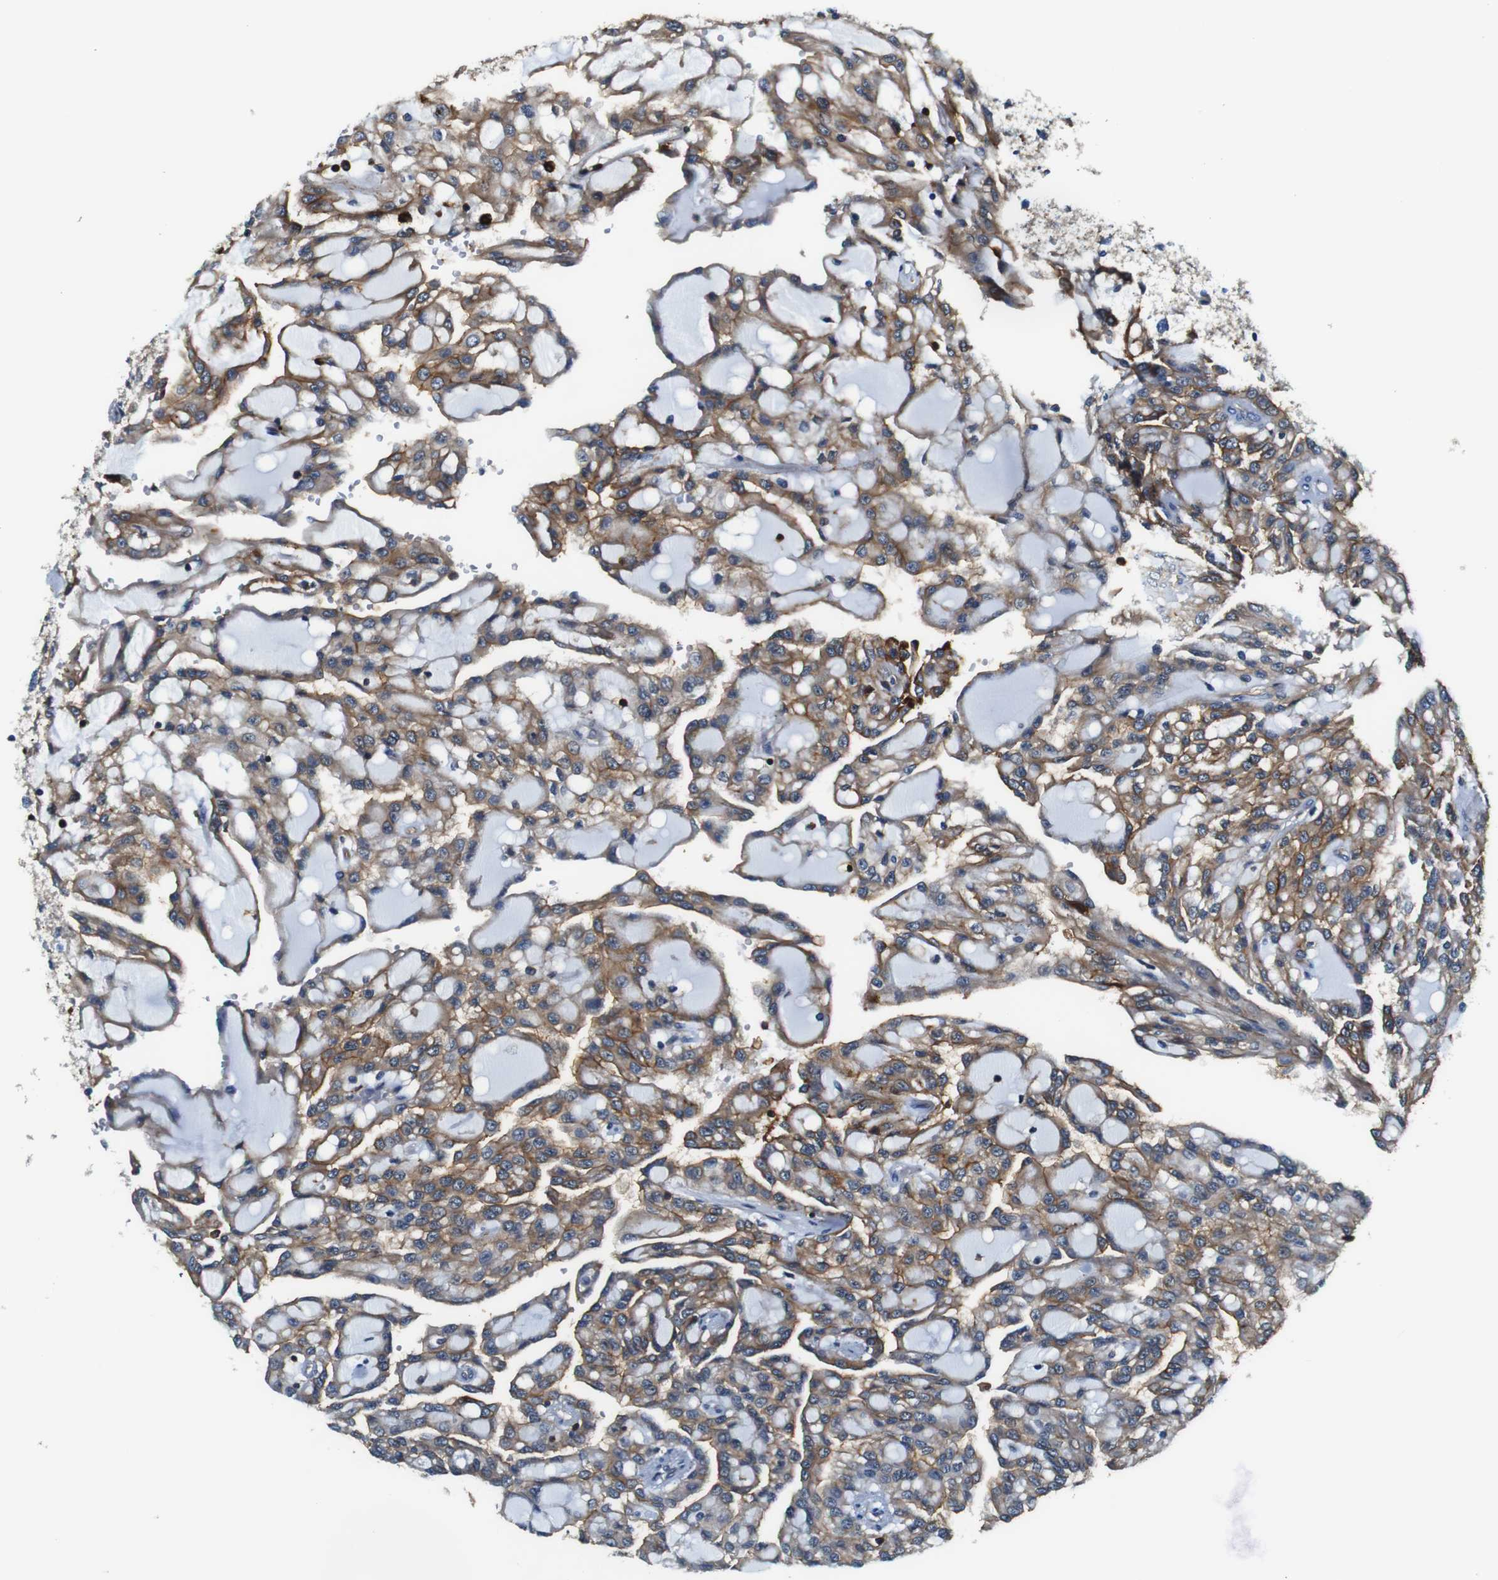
{"staining": {"intensity": "moderate", "quantity": ">75%", "location": "cytoplasmic/membranous"}, "tissue": "renal cancer", "cell_type": "Tumor cells", "image_type": "cancer", "snomed": [{"axis": "morphology", "description": "Adenocarcinoma, NOS"}, {"axis": "topography", "description": "Kidney"}], "caption": "Protein analysis of renal adenocarcinoma tissue demonstrates moderate cytoplasmic/membranous staining in approximately >75% of tumor cells.", "gene": "ANXA1", "patient": {"sex": "male", "age": 63}}